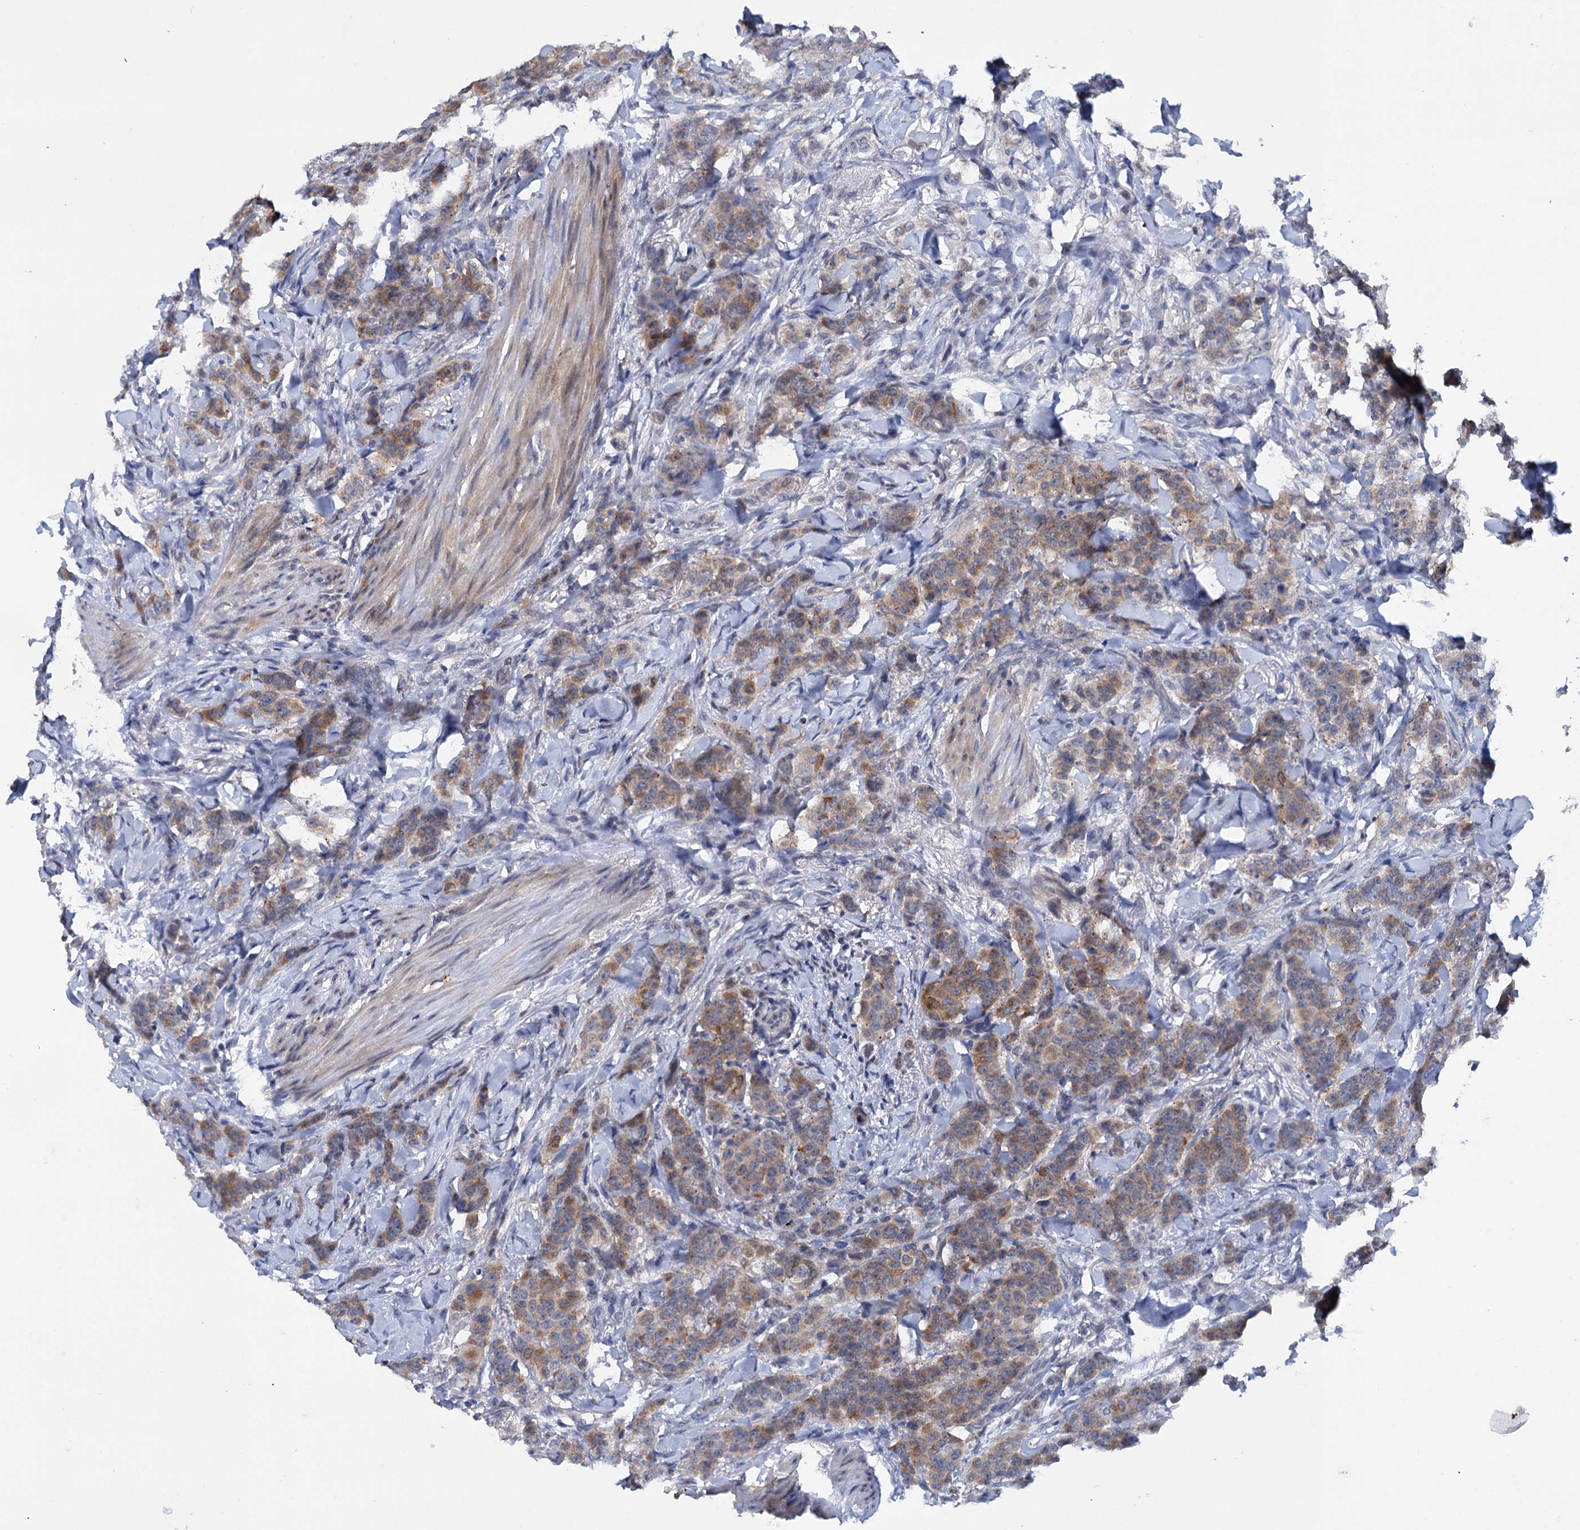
{"staining": {"intensity": "moderate", "quantity": "25%-75%", "location": "cytoplasmic/membranous"}, "tissue": "breast cancer", "cell_type": "Tumor cells", "image_type": "cancer", "snomed": [{"axis": "morphology", "description": "Duct carcinoma"}, {"axis": "topography", "description": "Breast"}], "caption": "Invasive ductal carcinoma (breast) tissue exhibits moderate cytoplasmic/membranous expression in about 25%-75% of tumor cells Immunohistochemistry (ihc) stains the protein of interest in brown and the nuclei are stained blue.", "gene": "MID1IP1", "patient": {"sex": "female", "age": 40}}